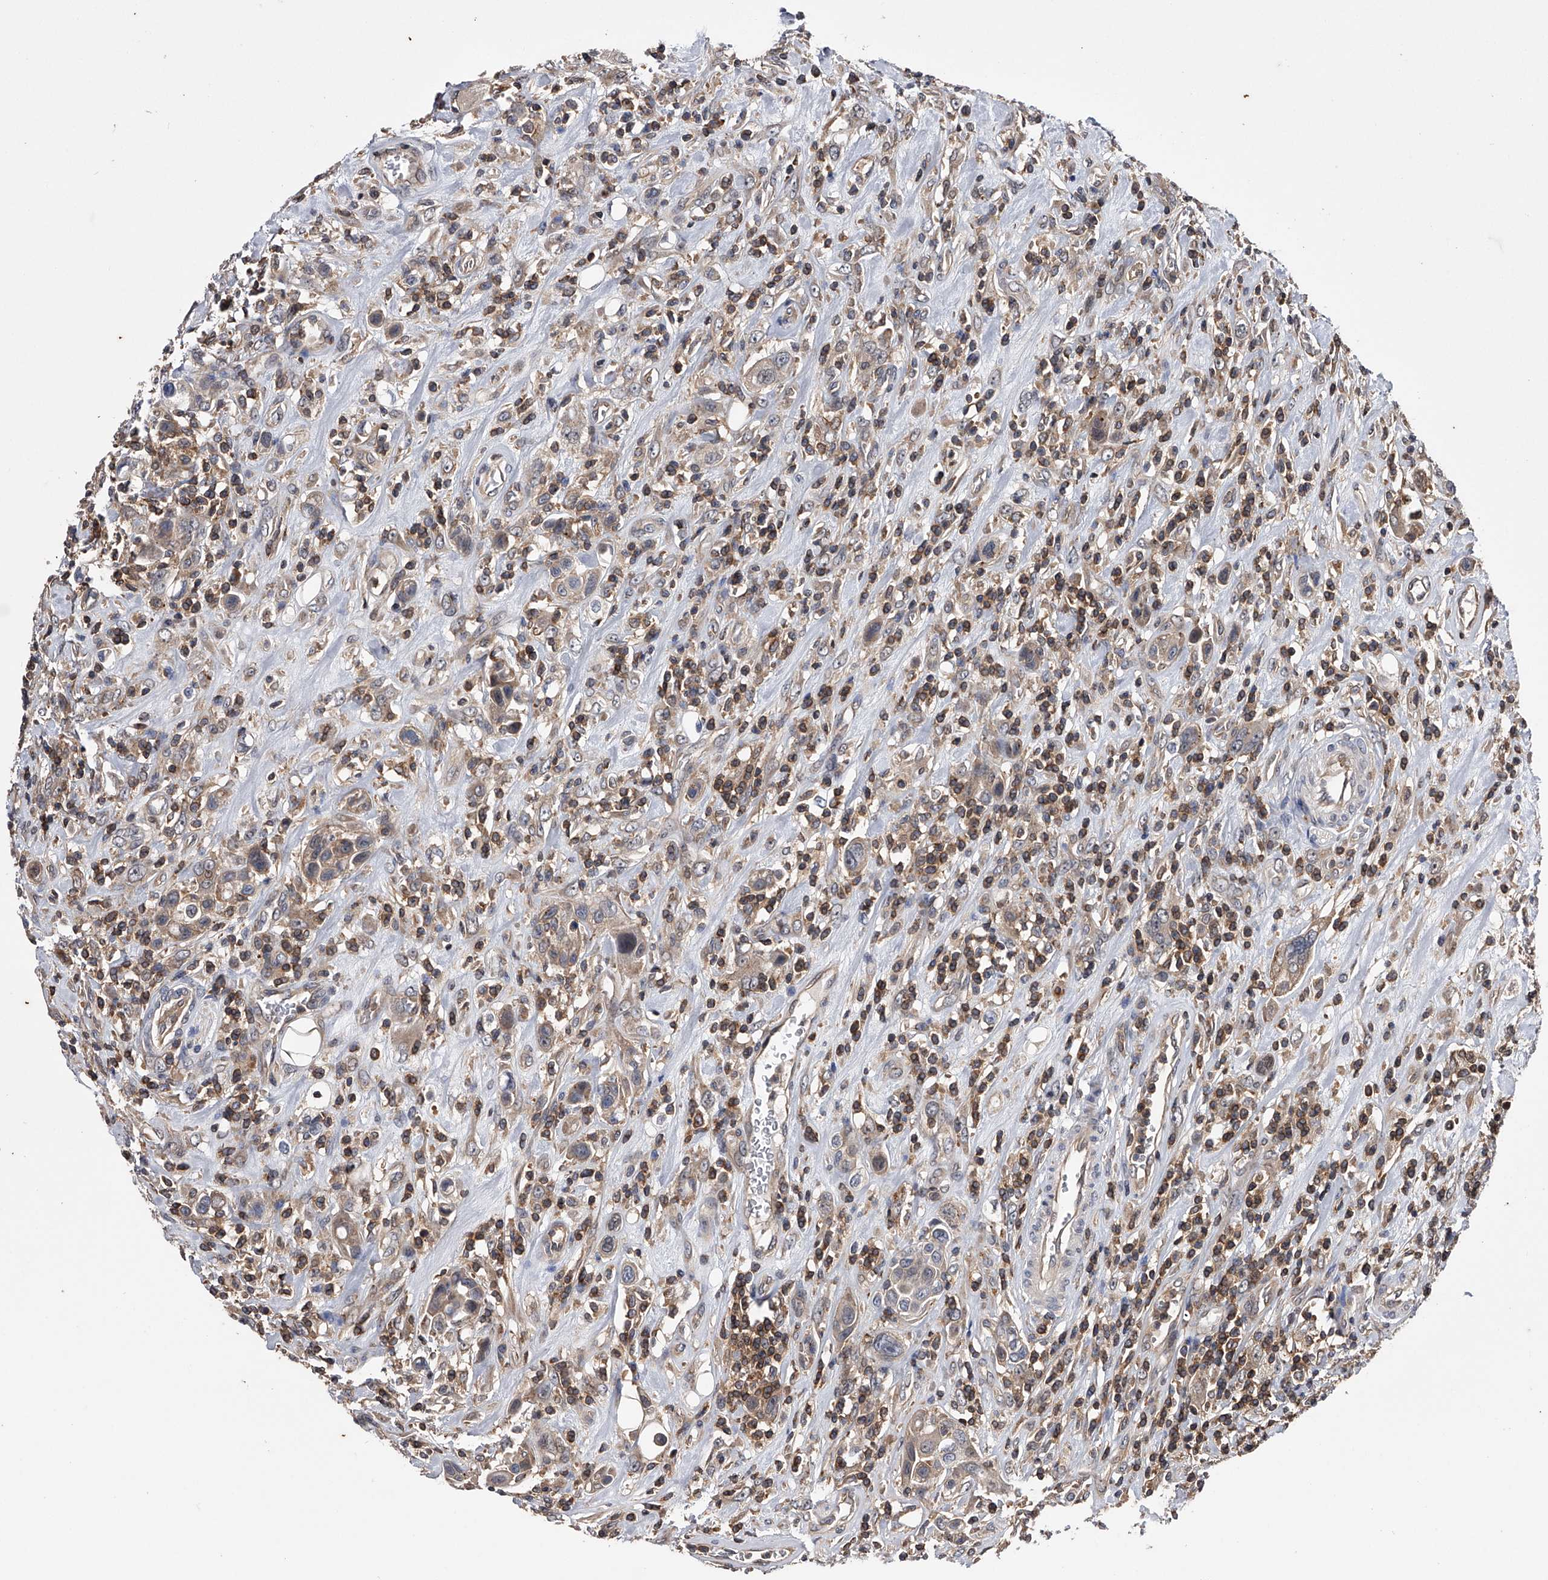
{"staining": {"intensity": "weak", "quantity": "25%-75%", "location": "cytoplasmic/membranous"}, "tissue": "urothelial cancer", "cell_type": "Tumor cells", "image_type": "cancer", "snomed": [{"axis": "morphology", "description": "Urothelial carcinoma, High grade"}, {"axis": "topography", "description": "Urinary bladder"}], "caption": "This is an image of immunohistochemistry (IHC) staining of urothelial carcinoma (high-grade), which shows weak staining in the cytoplasmic/membranous of tumor cells.", "gene": "PAN3", "patient": {"sex": "male", "age": 50}}